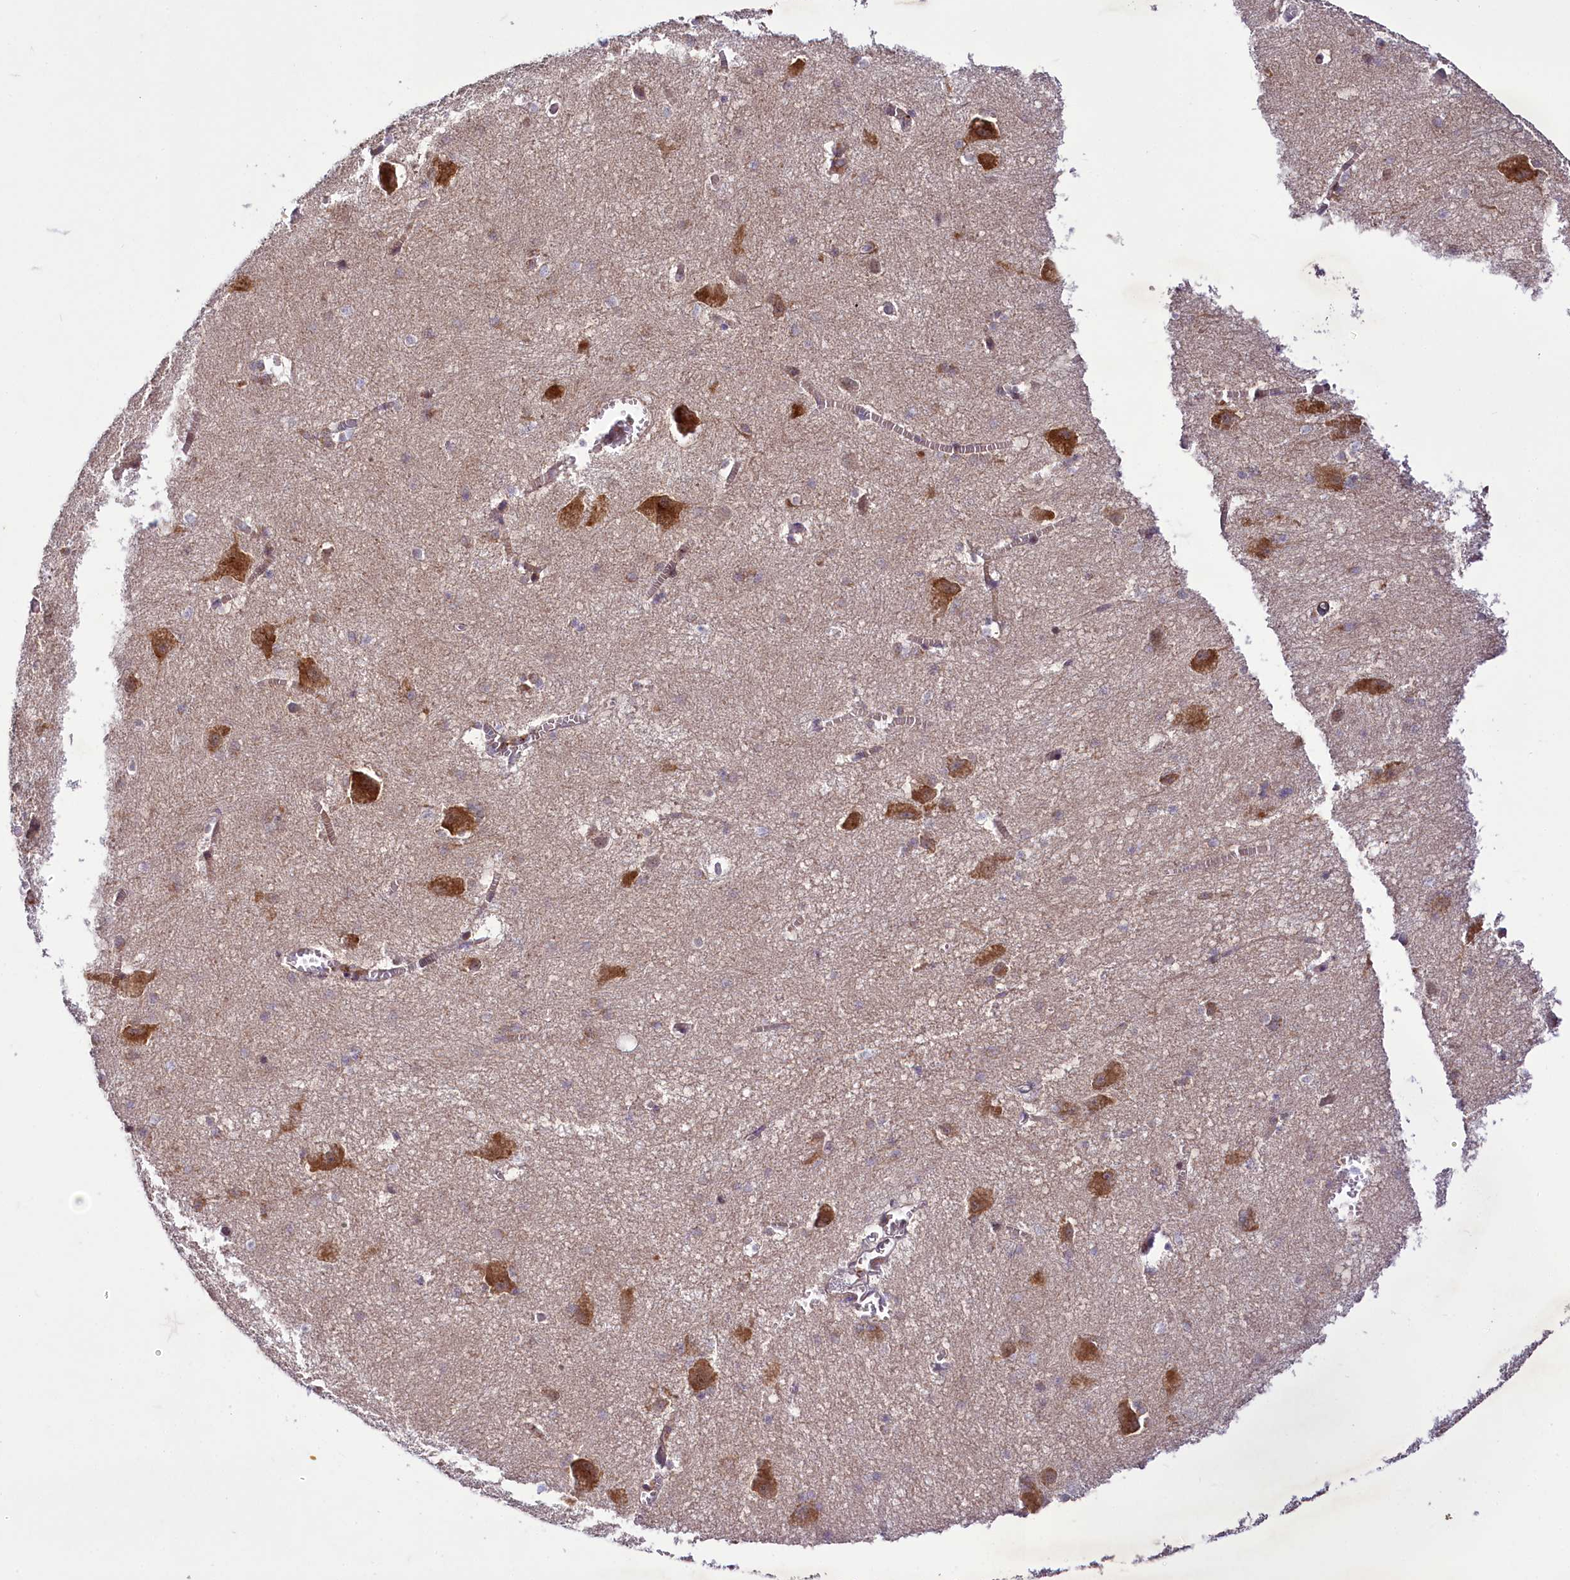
{"staining": {"intensity": "moderate", "quantity": "<25%", "location": "cytoplasmic/membranous"}, "tissue": "caudate", "cell_type": "Glial cells", "image_type": "normal", "snomed": [{"axis": "morphology", "description": "Normal tissue, NOS"}, {"axis": "topography", "description": "Lateral ventricle wall"}], "caption": "Immunohistochemistry staining of normal caudate, which shows low levels of moderate cytoplasmic/membranous positivity in approximately <25% of glial cells indicating moderate cytoplasmic/membranous protein positivity. The staining was performed using DAB (3,3'-diaminobenzidine) (brown) for protein detection and nuclei were counterstained in hematoxylin (blue).", "gene": "ZC3H12C", "patient": {"sex": "male", "age": 37}}